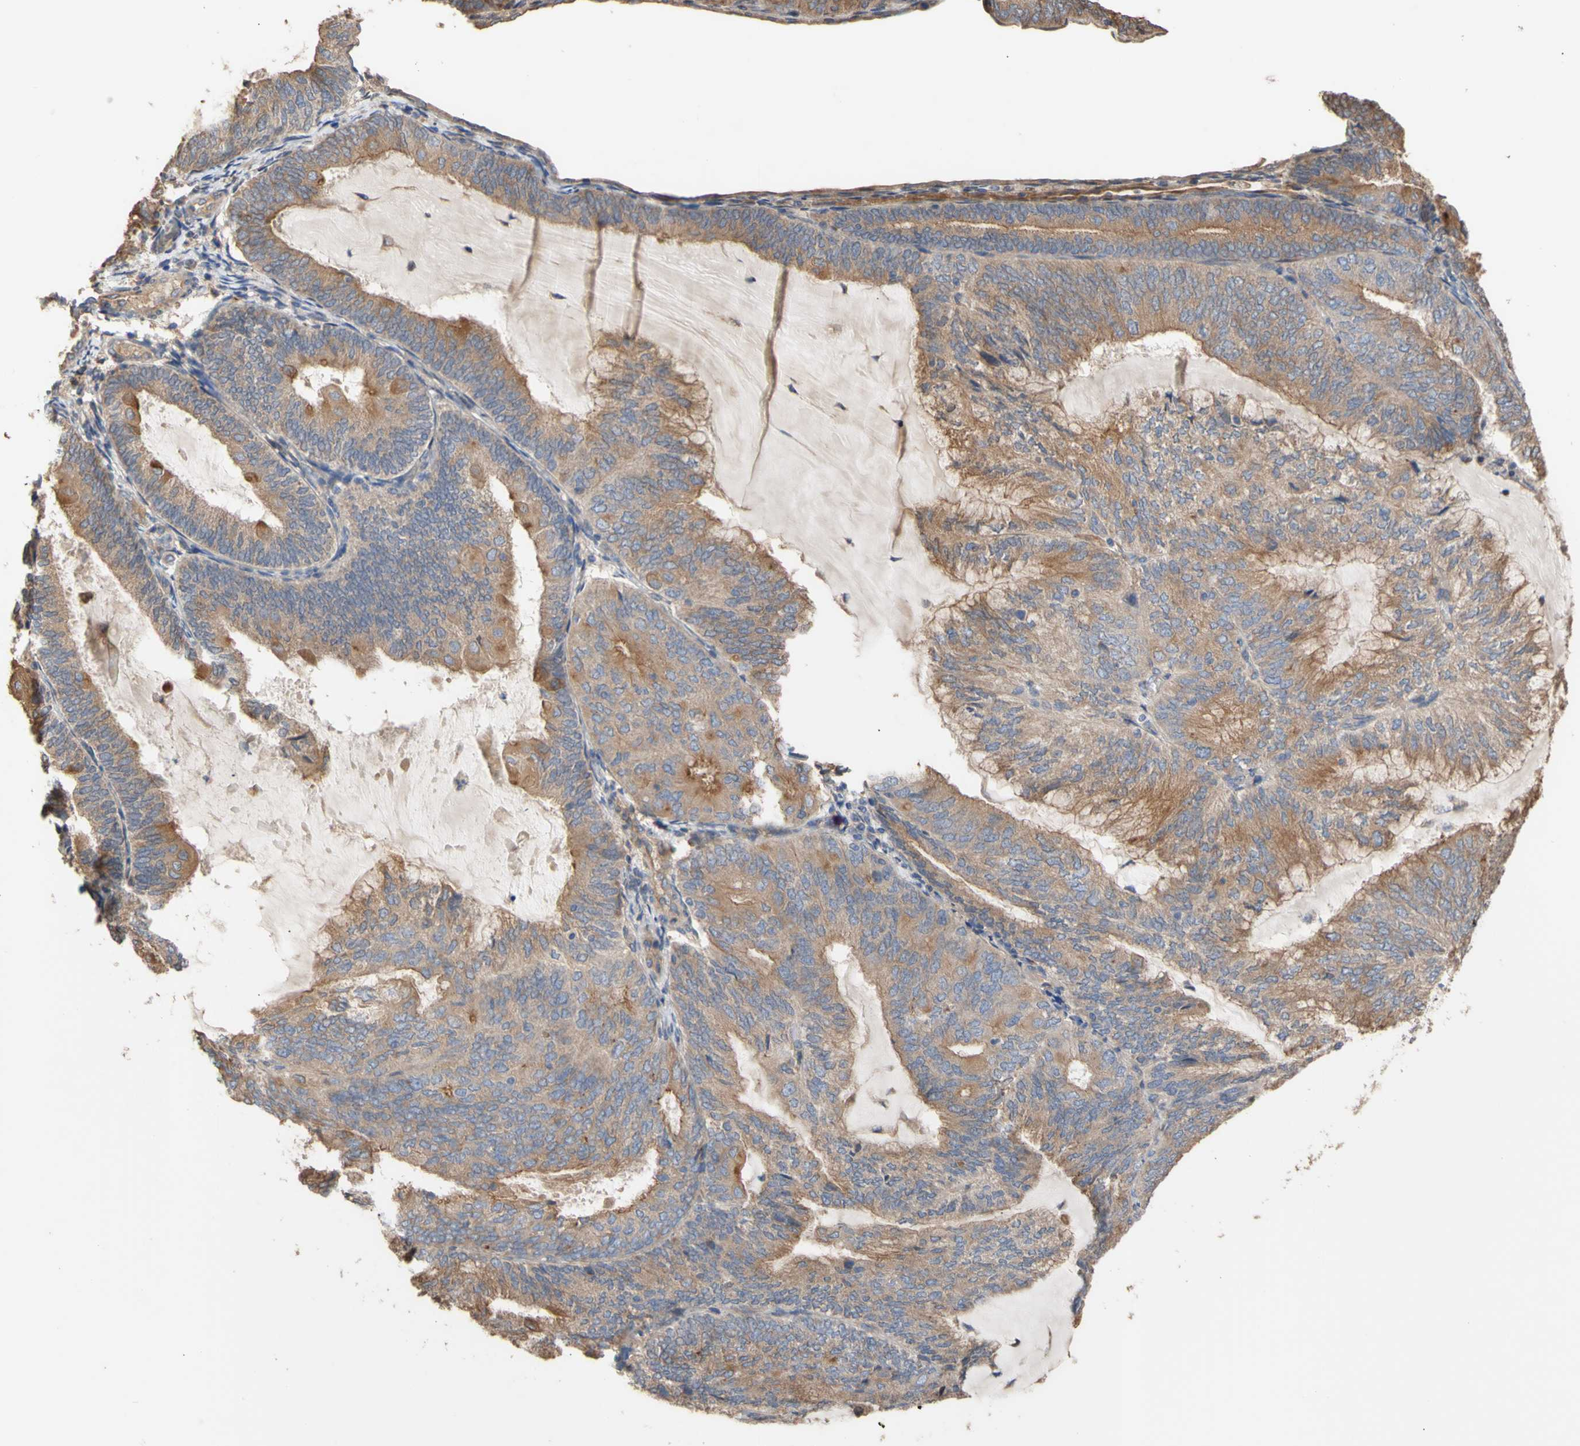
{"staining": {"intensity": "moderate", "quantity": ">75%", "location": "cytoplasmic/membranous"}, "tissue": "endometrial cancer", "cell_type": "Tumor cells", "image_type": "cancer", "snomed": [{"axis": "morphology", "description": "Adenocarcinoma, NOS"}, {"axis": "topography", "description": "Endometrium"}], "caption": "Moderate cytoplasmic/membranous protein staining is appreciated in approximately >75% of tumor cells in endometrial cancer (adenocarcinoma).", "gene": "NECTIN3", "patient": {"sex": "female", "age": 81}}